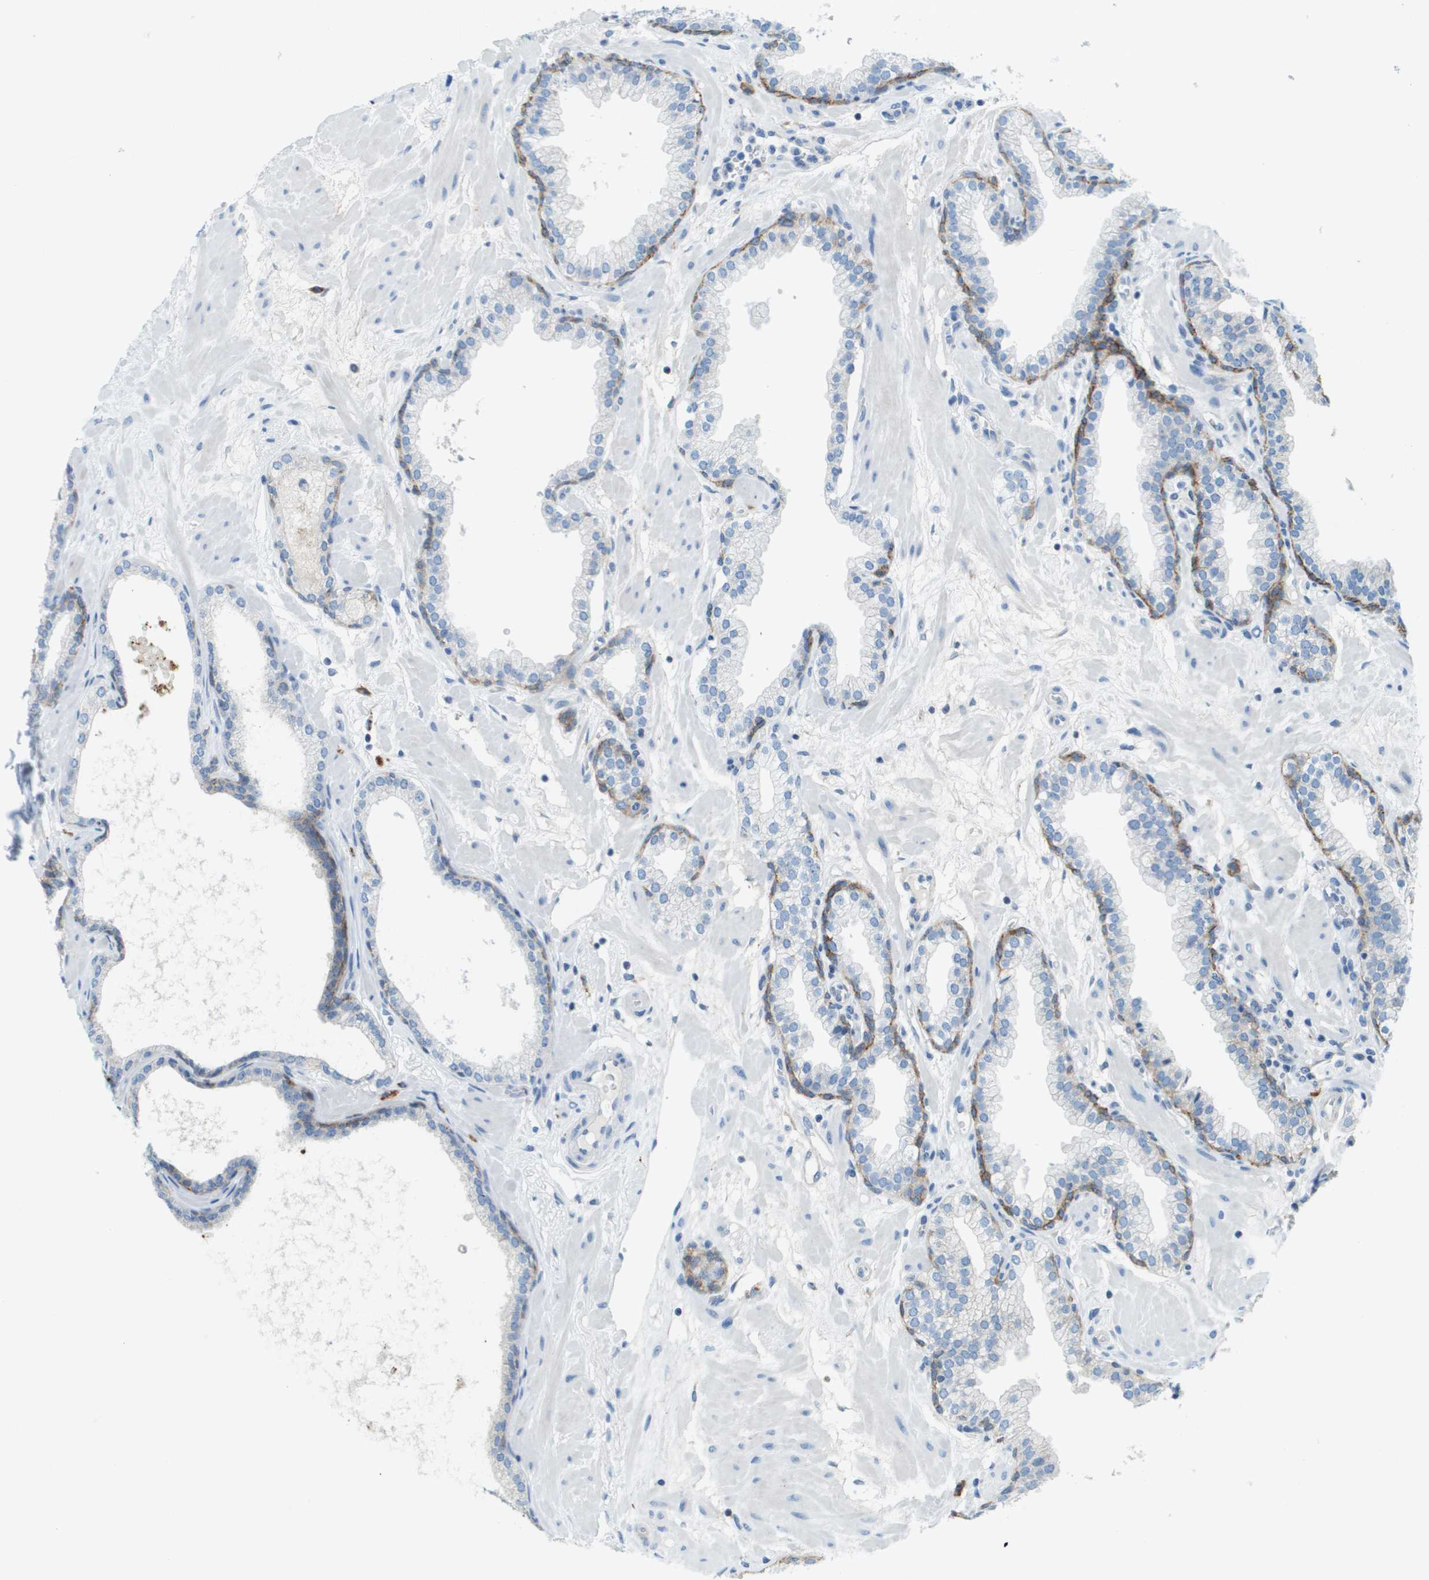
{"staining": {"intensity": "weak", "quantity": "<25%", "location": "cytoplasmic/membranous"}, "tissue": "prostate", "cell_type": "Glandular cells", "image_type": "normal", "snomed": [{"axis": "morphology", "description": "Normal tissue, NOS"}, {"axis": "morphology", "description": "Urothelial carcinoma, Low grade"}, {"axis": "topography", "description": "Urinary bladder"}, {"axis": "topography", "description": "Prostate"}], "caption": "DAB immunohistochemical staining of unremarkable human prostate shows no significant staining in glandular cells.", "gene": "SDC1", "patient": {"sex": "male", "age": 60}}